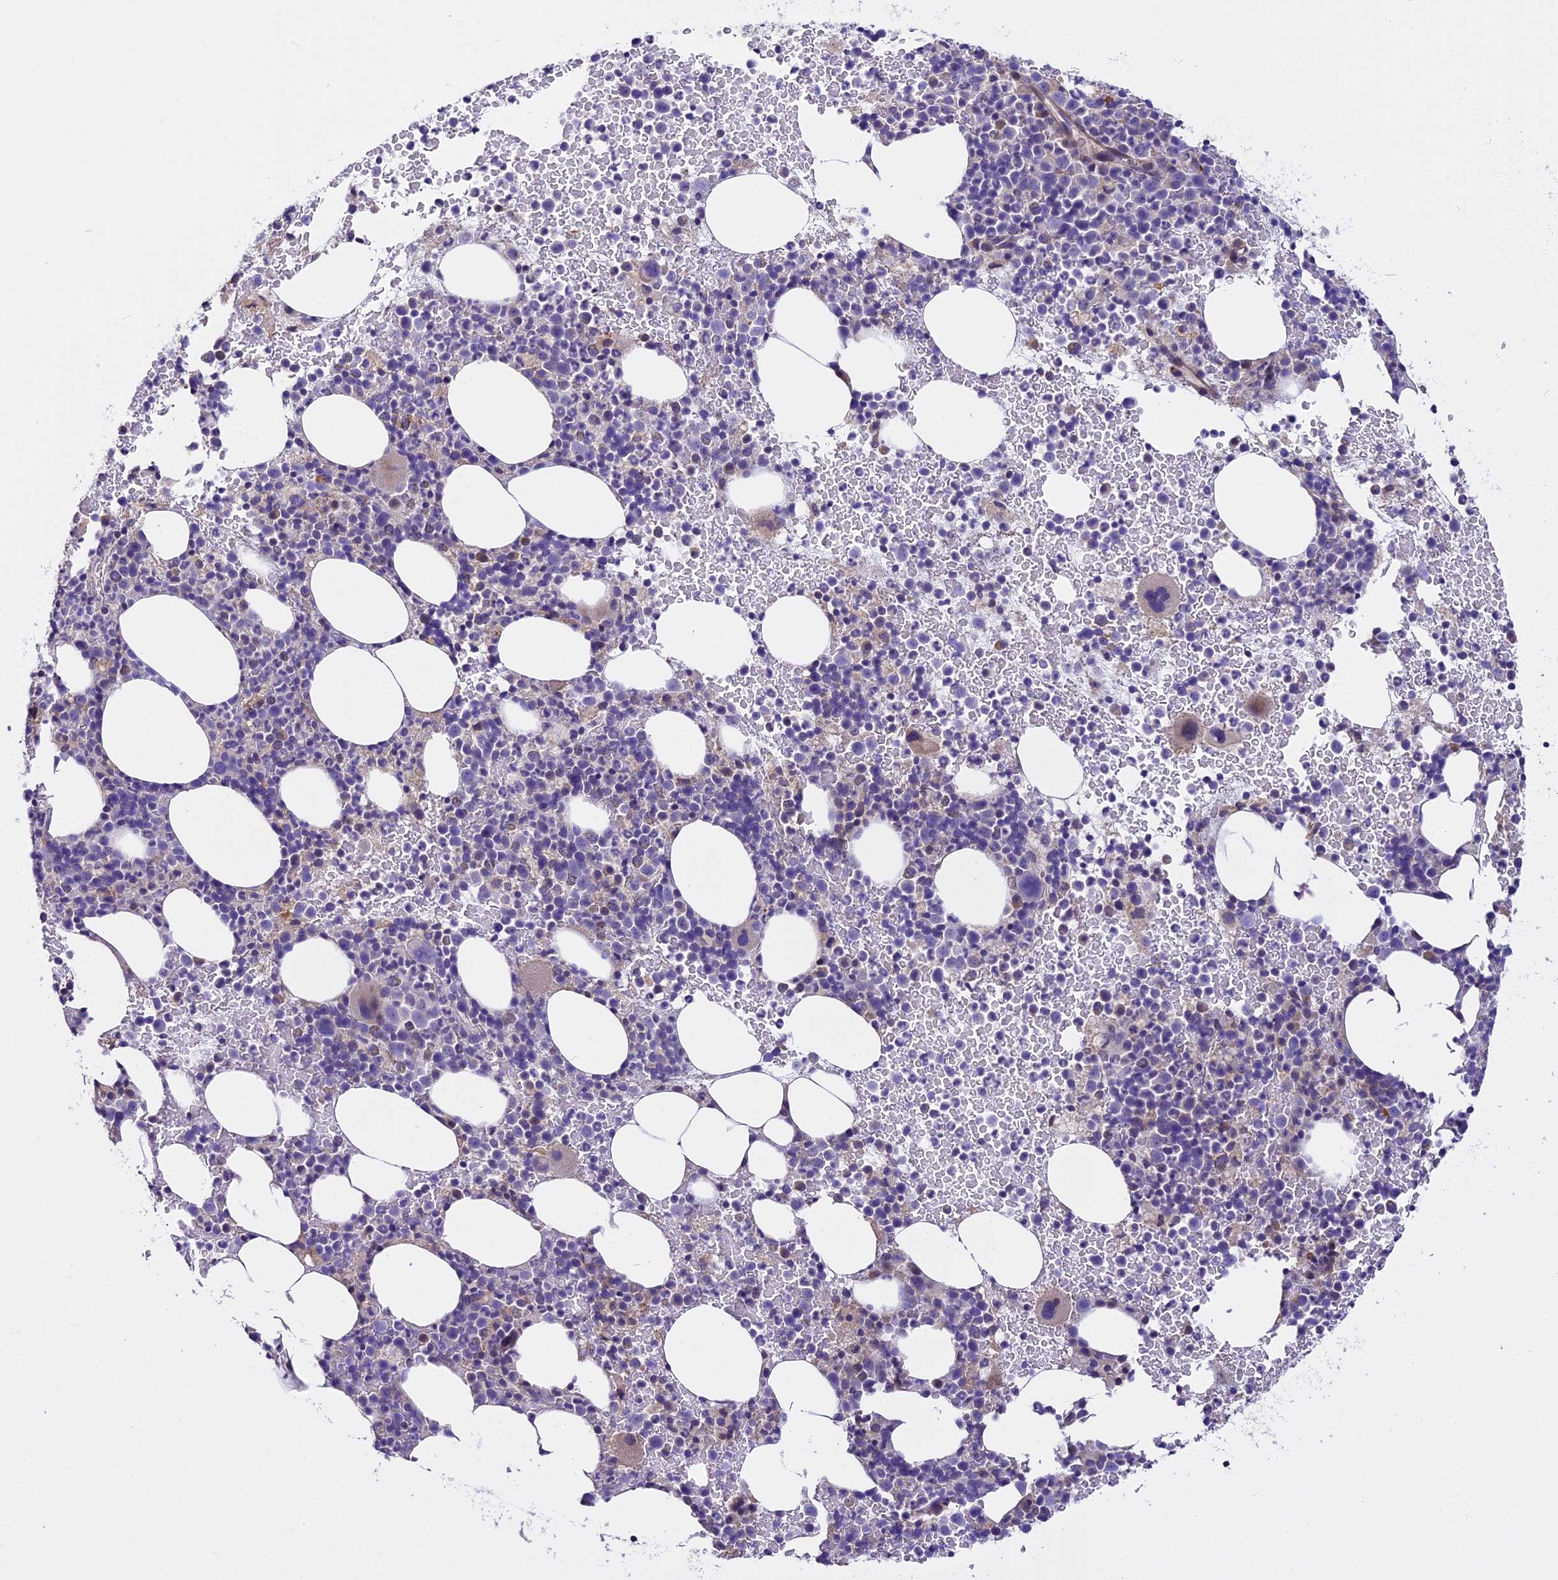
{"staining": {"intensity": "negative", "quantity": "none", "location": "none"}, "tissue": "bone marrow", "cell_type": "Hematopoietic cells", "image_type": "normal", "snomed": [{"axis": "morphology", "description": "Normal tissue, NOS"}, {"axis": "topography", "description": "Bone marrow"}], "caption": "The IHC image has no significant staining in hematopoietic cells of bone marrow. Brightfield microscopy of immunohistochemistry stained with DAB (brown) and hematoxylin (blue), captured at high magnification.", "gene": "FAM98C", "patient": {"sex": "female", "age": 82}}